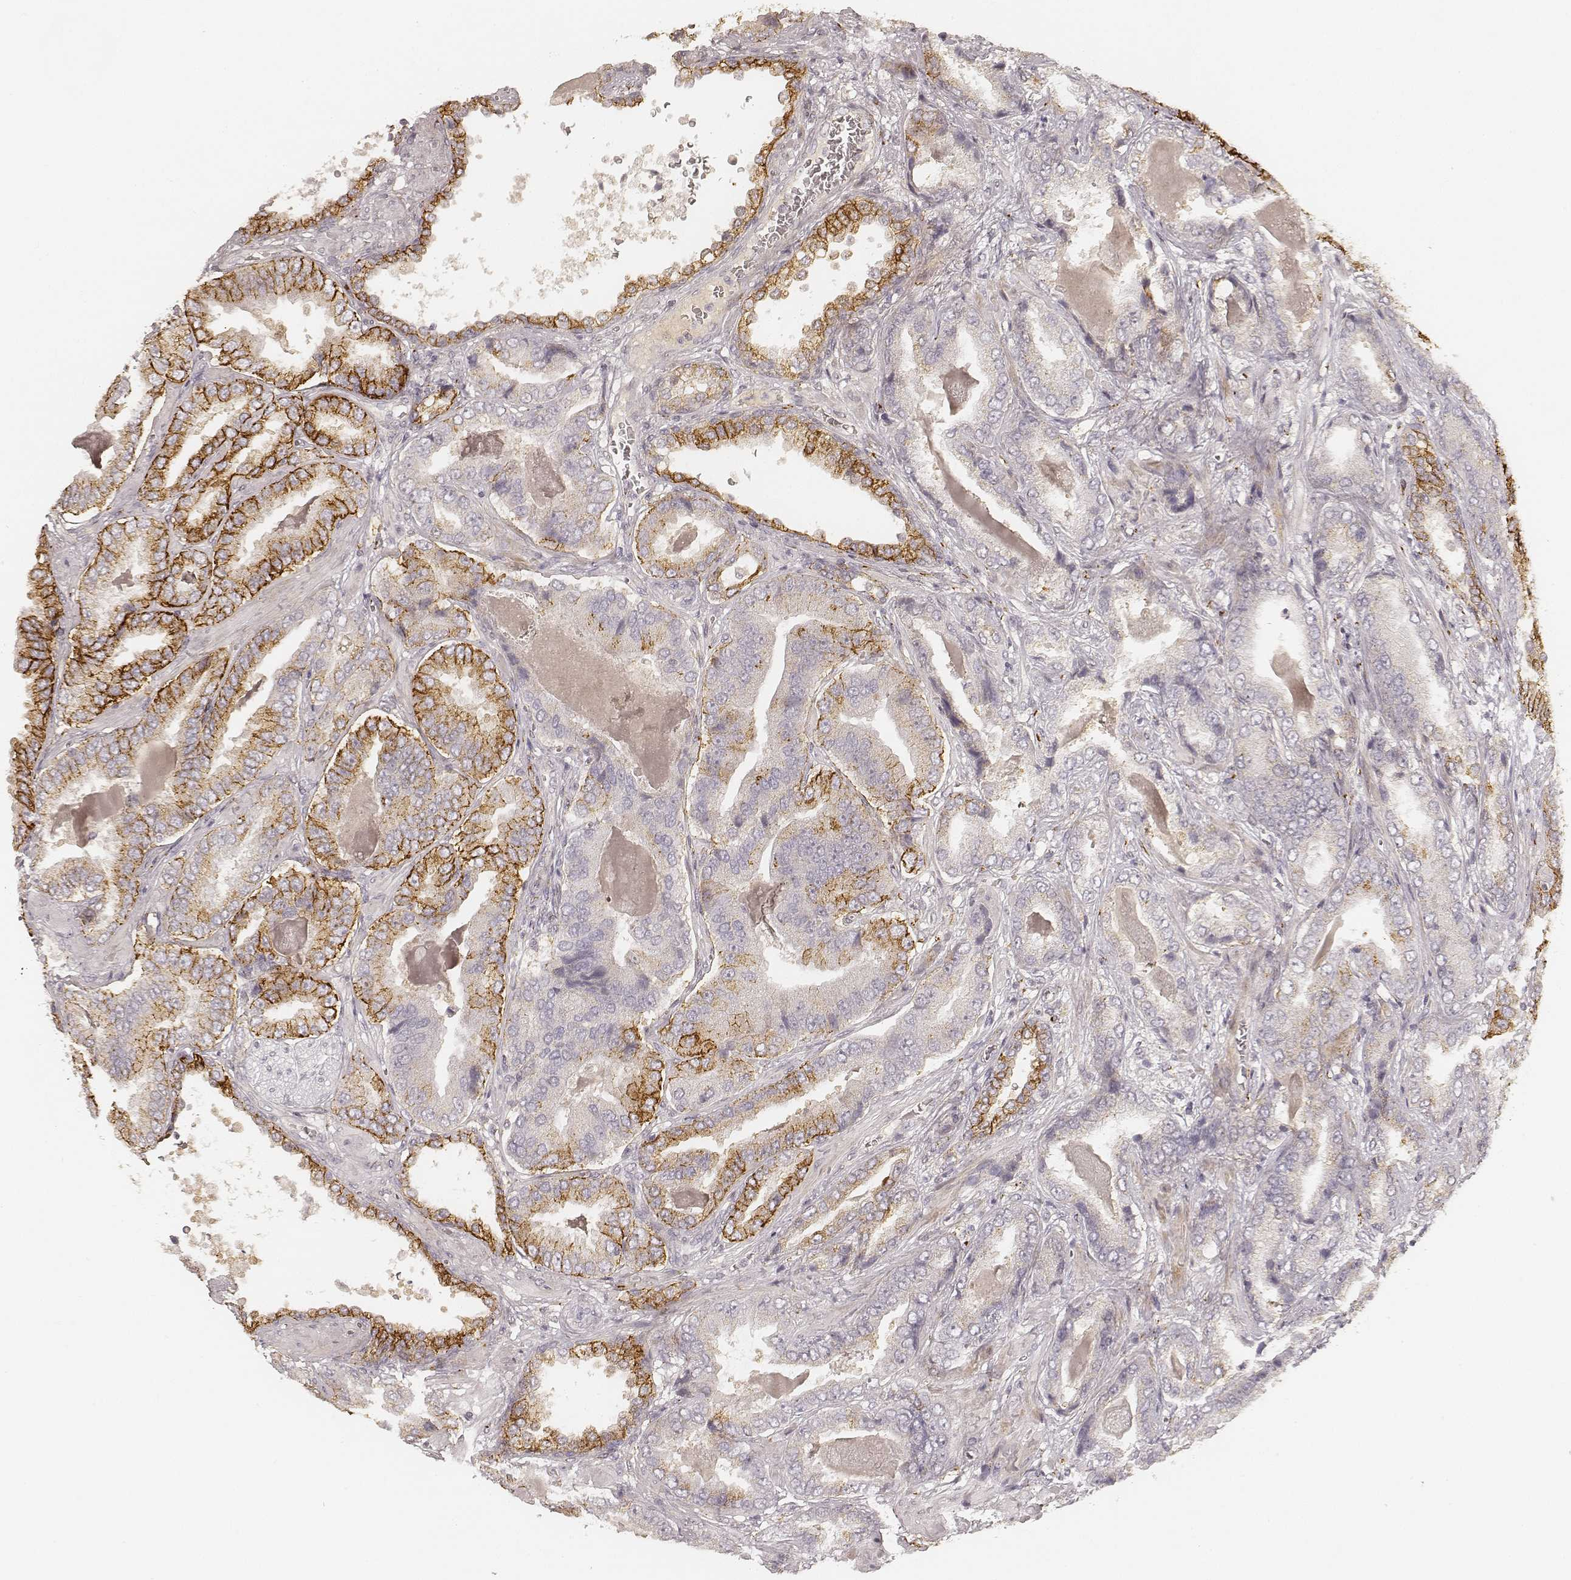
{"staining": {"intensity": "strong", "quantity": "25%-75%", "location": "cytoplasmic/membranous"}, "tissue": "prostate cancer", "cell_type": "Tumor cells", "image_type": "cancer", "snomed": [{"axis": "morphology", "description": "Adenocarcinoma, NOS"}, {"axis": "topography", "description": "Prostate"}], "caption": "Prostate adenocarcinoma tissue exhibits strong cytoplasmic/membranous positivity in about 25%-75% of tumor cells, visualized by immunohistochemistry. The staining is performed using DAB (3,3'-diaminobenzidine) brown chromogen to label protein expression. The nuclei are counter-stained blue using hematoxylin.", "gene": "GORASP2", "patient": {"sex": "male", "age": 64}}